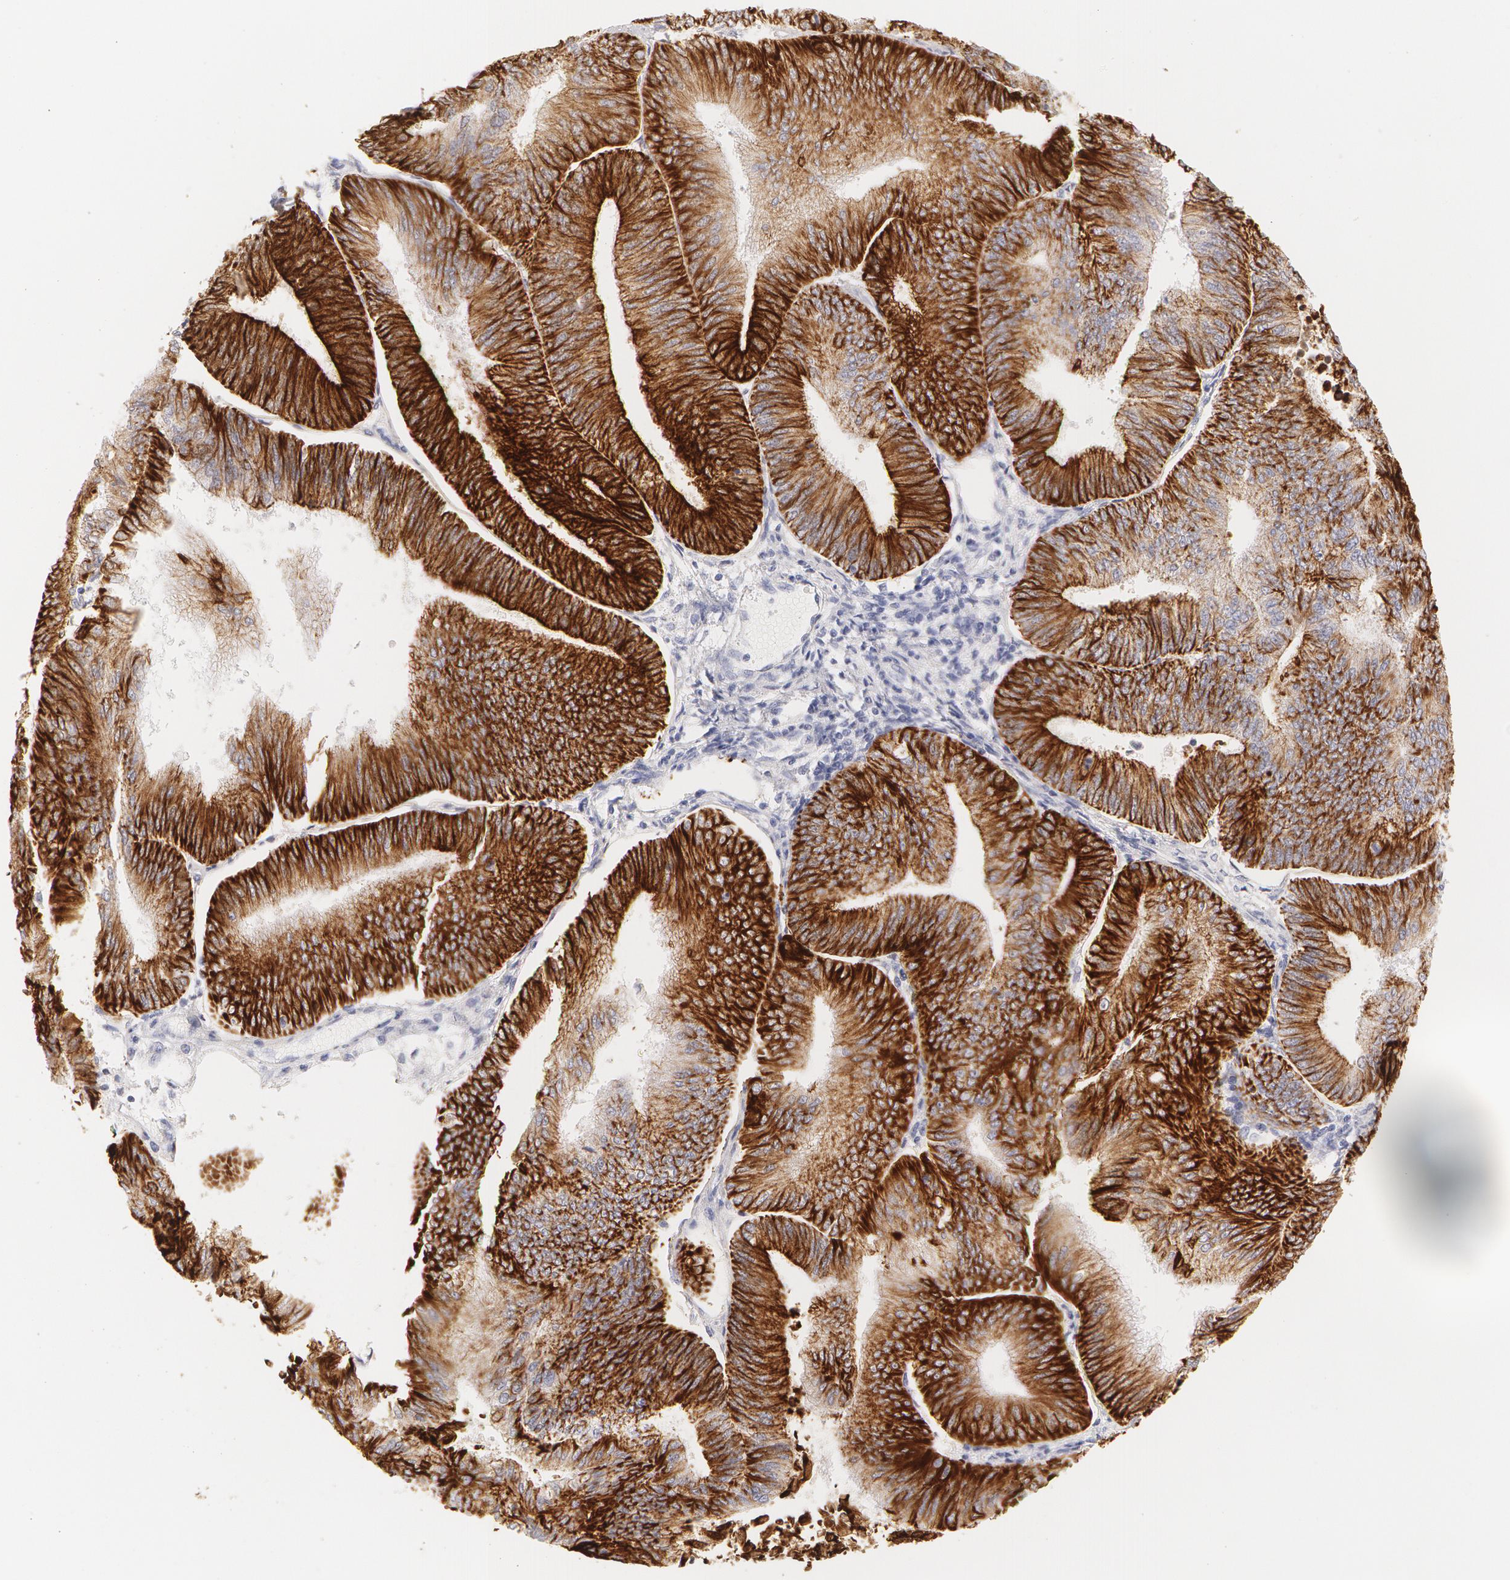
{"staining": {"intensity": "strong", "quantity": ">75%", "location": "cytoplasmic/membranous"}, "tissue": "endometrial cancer", "cell_type": "Tumor cells", "image_type": "cancer", "snomed": [{"axis": "morphology", "description": "Adenocarcinoma, NOS"}, {"axis": "topography", "description": "Endometrium"}], "caption": "A micrograph showing strong cytoplasmic/membranous expression in approximately >75% of tumor cells in adenocarcinoma (endometrial), as visualized by brown immunohistochemical staining.", "gene": "KRT8", "patient": {"sex": "female", "age": 55}}